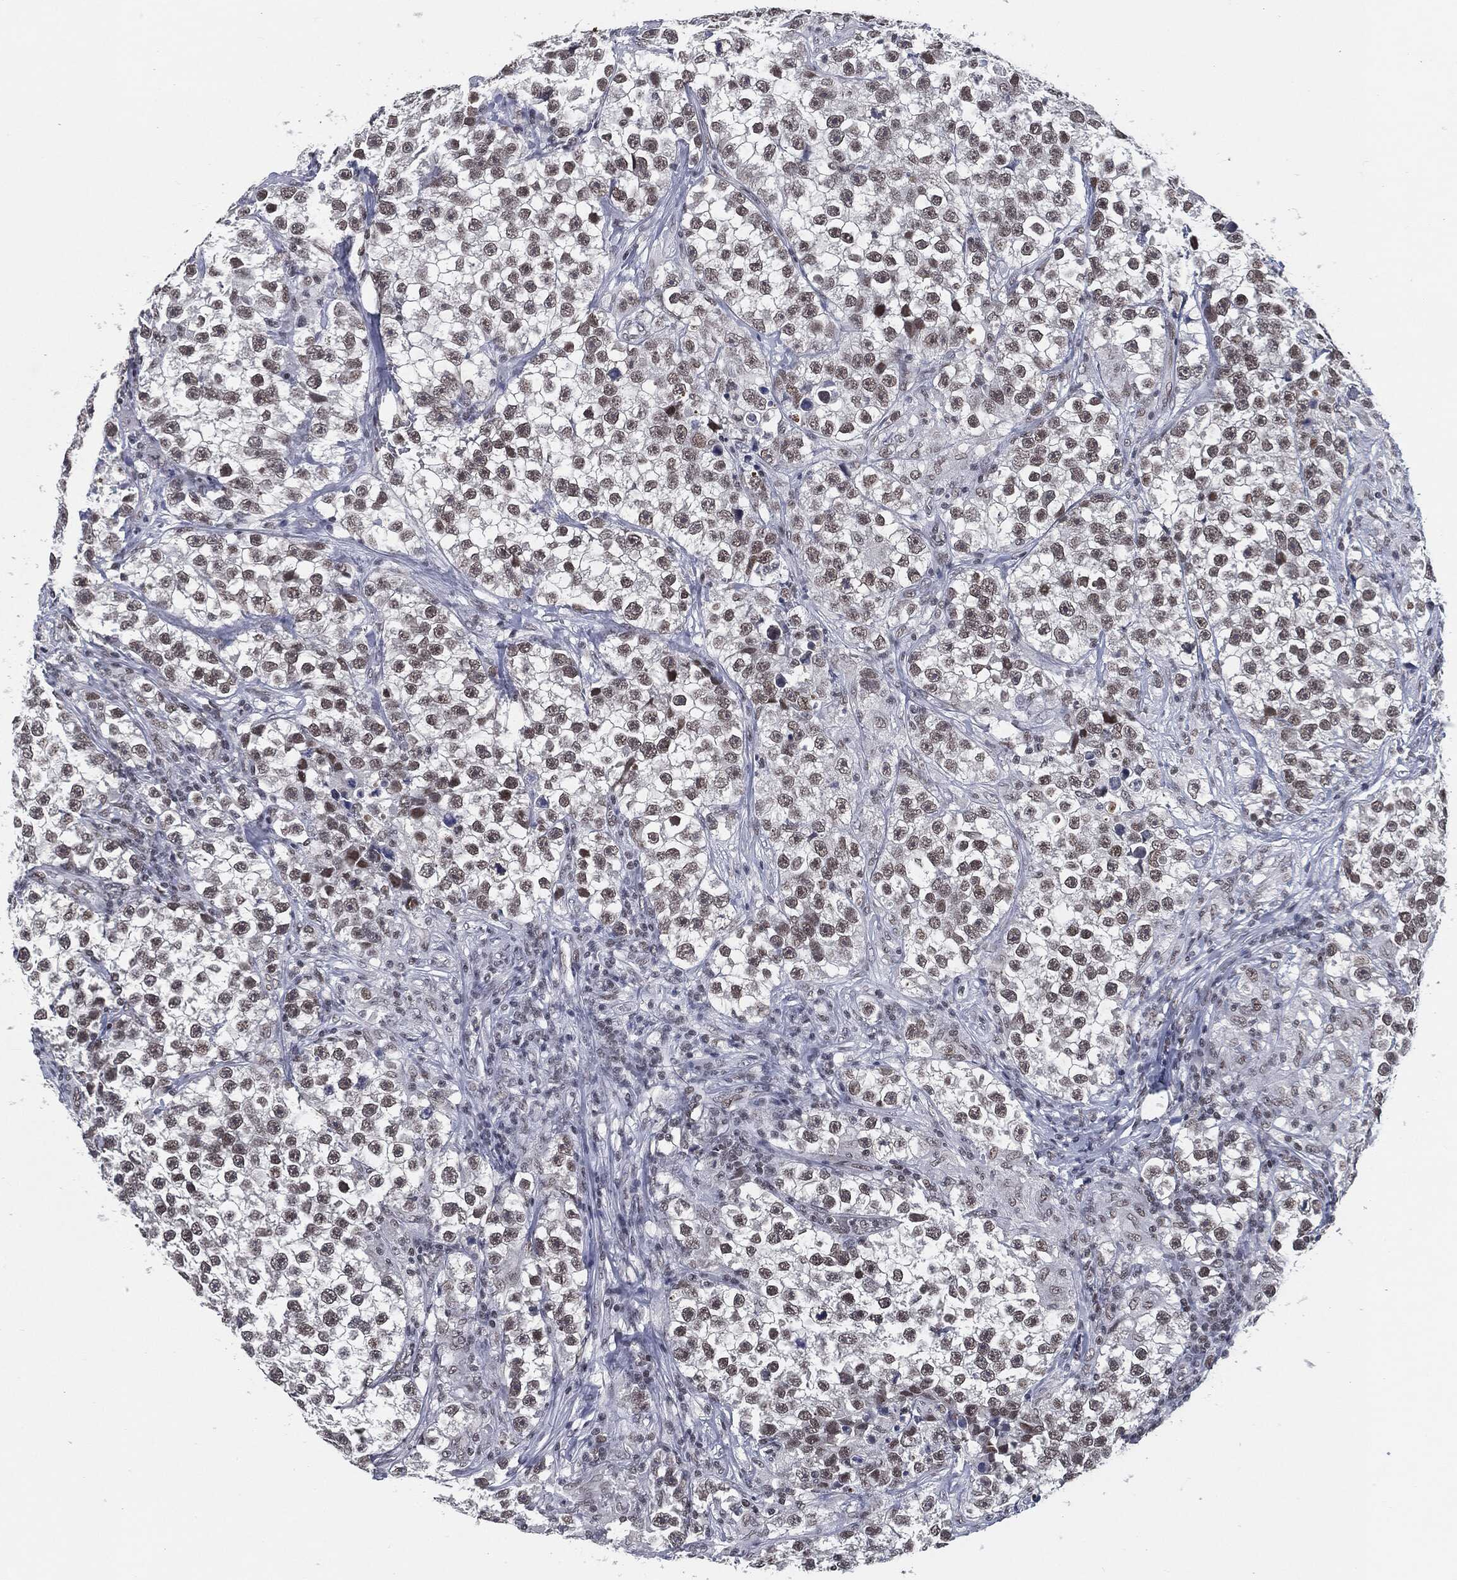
{"staining": {"intensity": "weak", "quantity": "25%-75%", "location": "nuclear"}, "tissue": "testis cancer", "cell_type": "Tumor cells", "image_type": "cancer", "snomed": [{"axis": "morphology", "description": "Seminoma, NOS"}, {"axis": "topography", "description": "Testis"}], "caption": "A low amount of weak nuclear positivity is present in about 25%-75% of tumor cells in testis cancer (seminoma) tissue.", "gene": "ANXA1", "patient": {"sex": "male", "age": 46}}